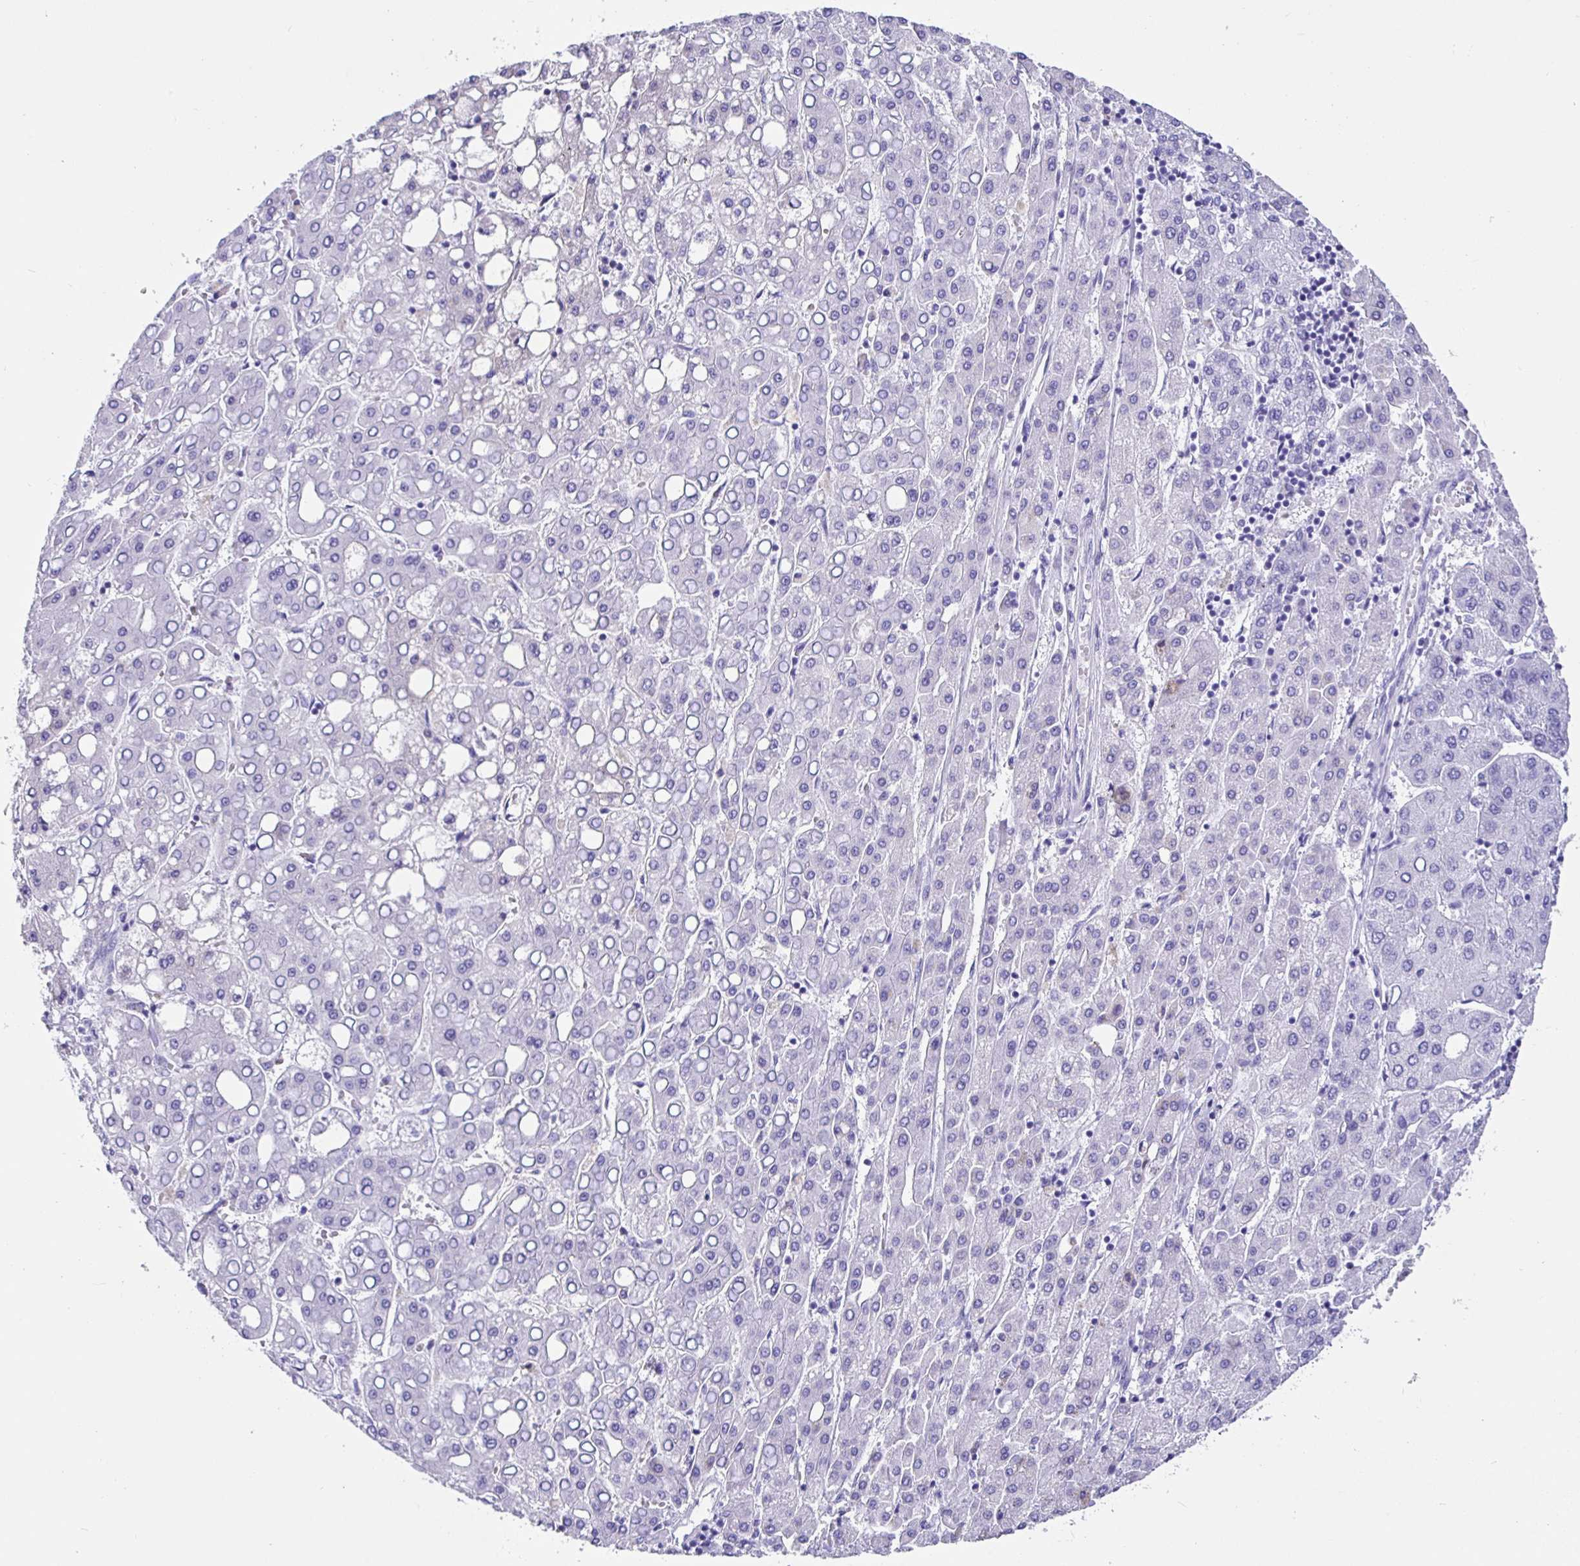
{"staining": {"intensity": "negative", "quantity": "none", "location": "none"}, "tissue": "liver cancer", "cell_type": "Tumor cells", "image_type": "cancer", "snomed": [{"axis": "morphology", "description": "Carcinoma, Hepatocellular, NOS"}, {"axis": "topography", "description": "Liver"}], "caption": "Immunohistochemical staining of human liver hepatocellular carcinoma demonstrates no significant expression in tumor cells.", "gene": "PRAMEF19", "patient": {"sex": "male", "age": 65}}